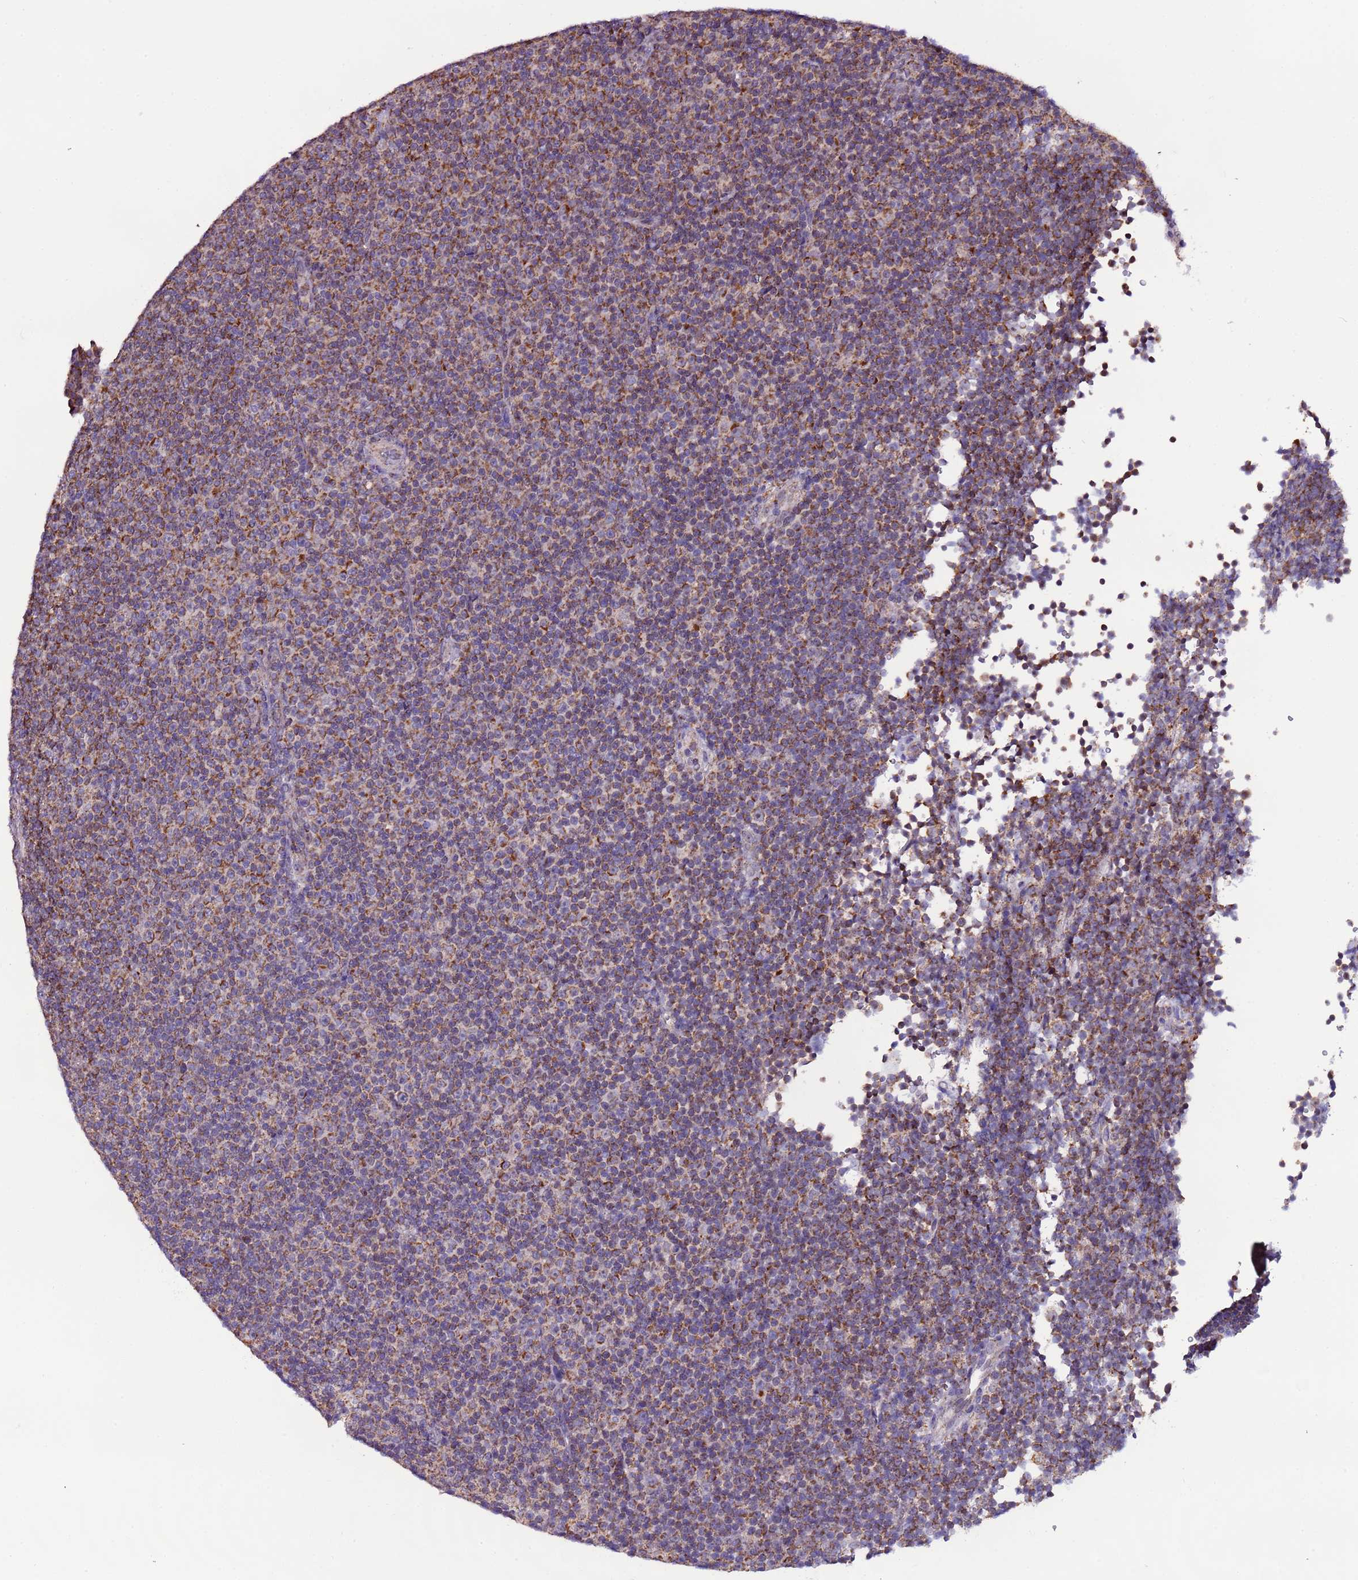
{"staining": {"intensity": "strong", "quantity": "25%-75%", "location": "cytoplasmic/membranous"}, "tissue": "lymphoma", "cell_type": "Tumor cells", "image_type": "cancer", "snomed": [{"axis": "morphology", "description": "Malignant lymphoma, non-Hodgkin's type, Low grade"}, {"axis": "topography", "description": "Lymph node"}], "caption": "A brown stain labels strong cytoplasmic/membranous positivity of a protein in human low-grade malignant lymphoma, non-Hodgkin's type tumor cells.", "gene": "UEVLD", "patient": {"sex": "female", "age": 67}}